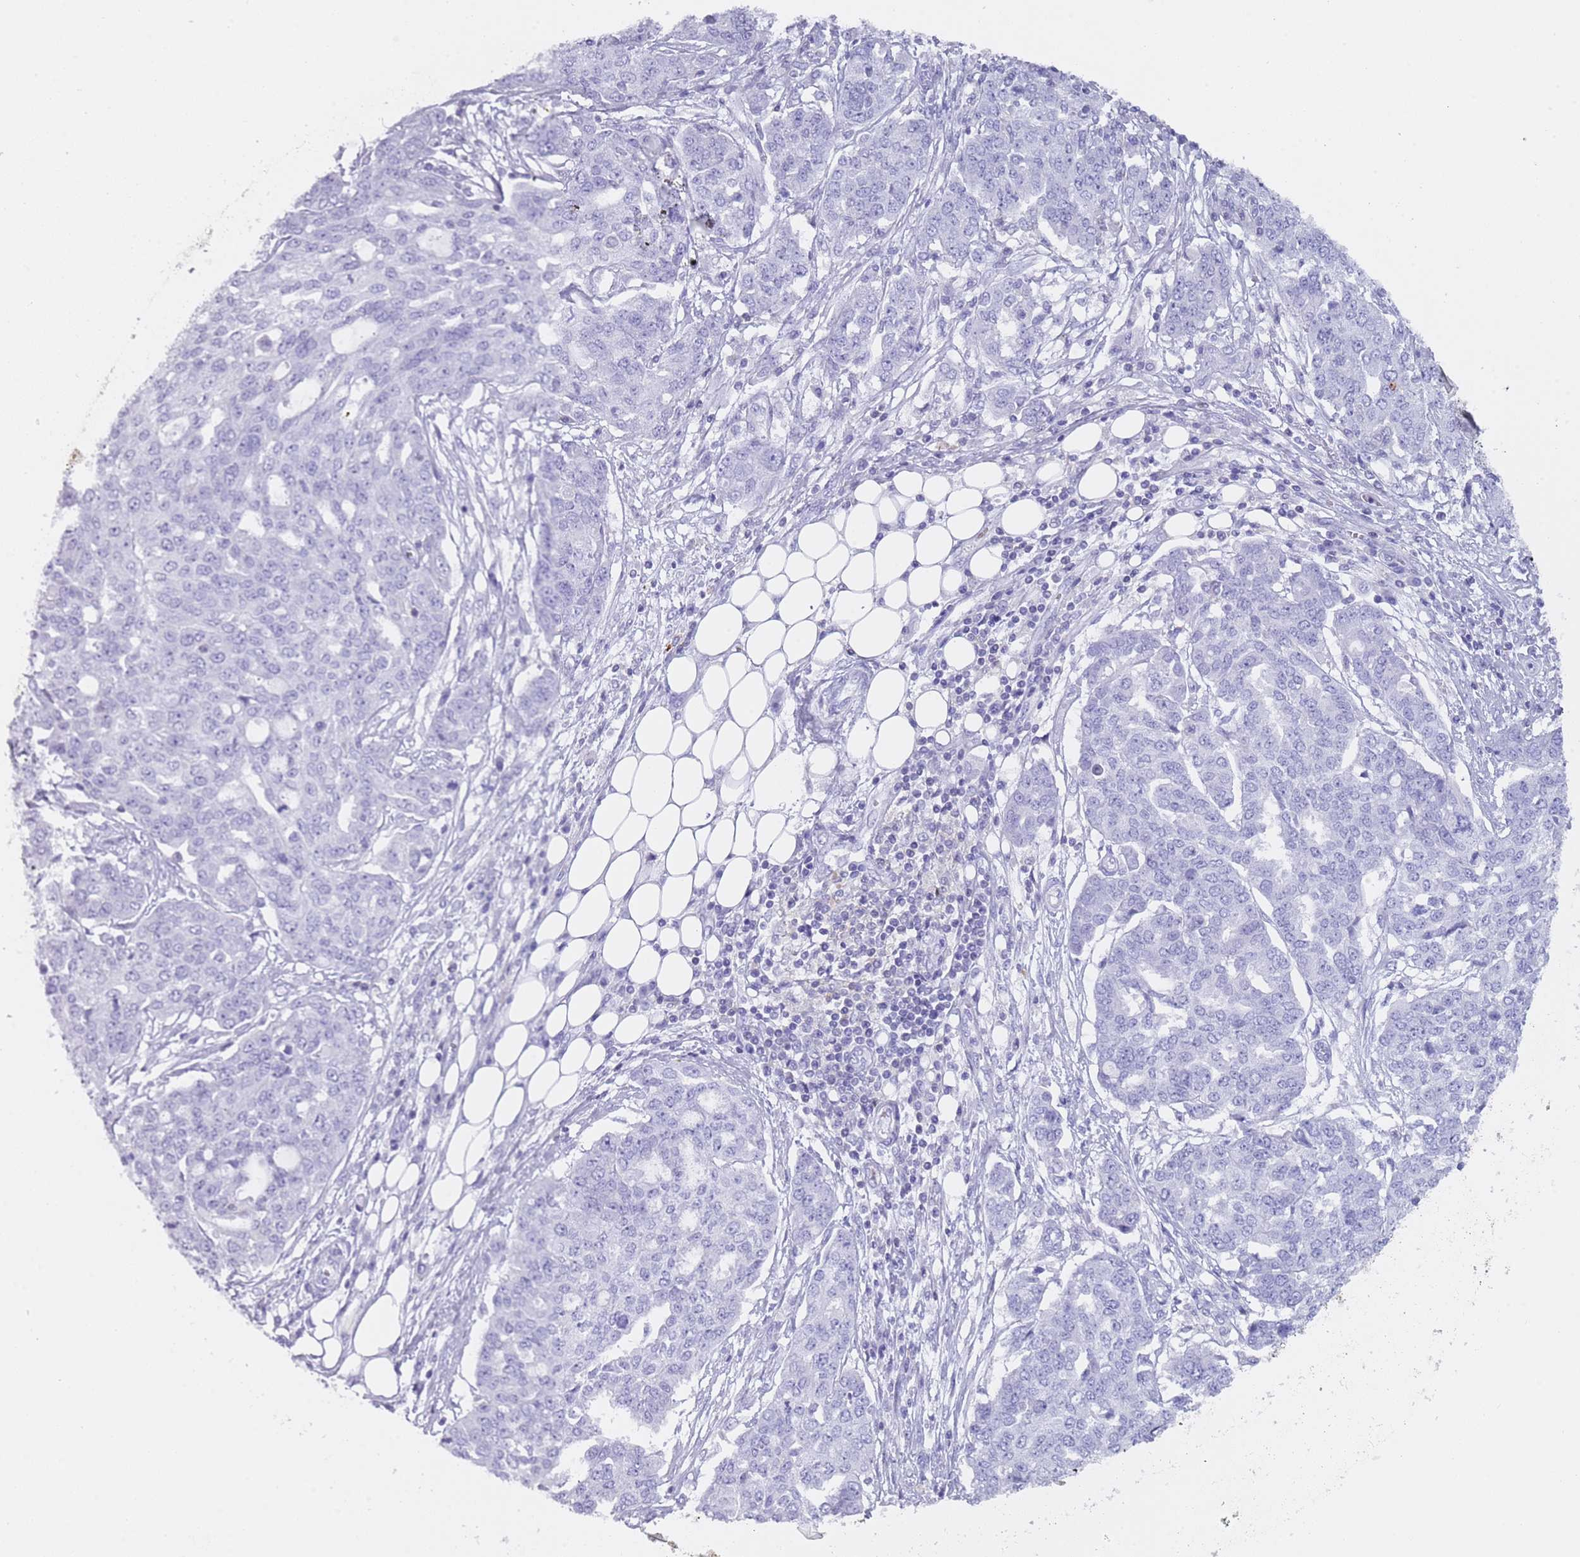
{"staining": {"intensity": "negative", "quantity": "none", "location": "none"}, "tissue": "ovarian cancer", "cell_type": "Tumor cells", "image_type": "cancer", "snomed": [{"axis": "morphology", "description": "Cystadenocarcinoma, serous, NOS"}, {"axis": "topography", "description": "Soft tissue"}, {"axis": "topography", "description": "Ovary"}], "caption": "High power microscopy photomicrograph of an IHC image of ovarian cancer (serous cystadenocarcinoma), revealing no significant staining in tumor cells.", "gene": "NBPF20", "patient": {"sex": "female", "age": 57}}